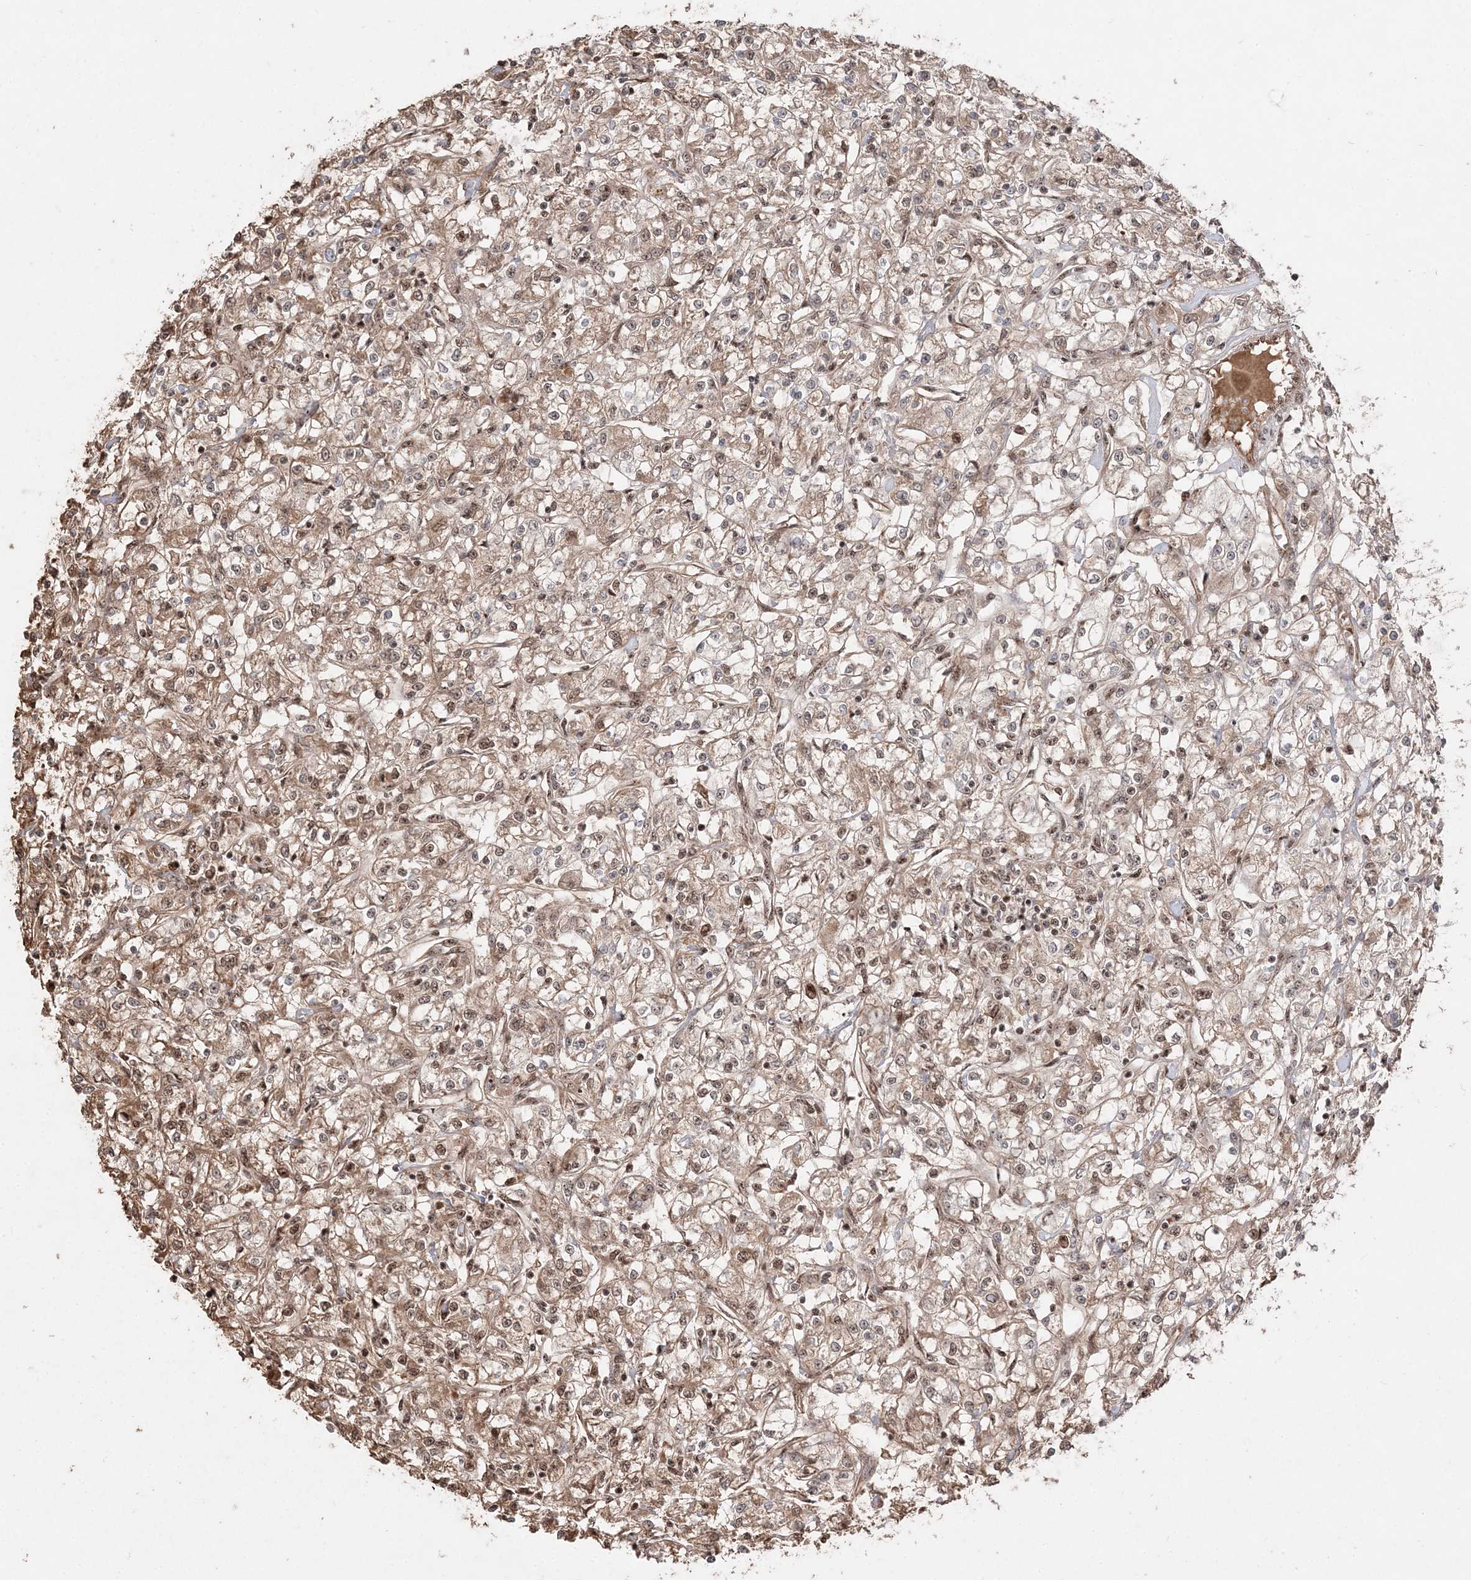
{"staining": {"intensity": "moderate", "quantity": ">75%", "location": "cytoplasmic/membranous,nuclear"}, "tissue": "renal cancer", "cell_type": "Tumor cells", "image_type": "cancer", "snomed": [{"axis": "morphology", "description": "Adenocarcinoma, NOS"}, {"axis": "topography", "description": "Kidney"}], "caption": "A medium amount of moderate cytoplasmic/membranous and nuclear staining is identified in about >75% of tumor cells in renal cancer tissue. (DAB = brown stain, brightfield microscopy at high magnification).", "gene": "RBM17", "patient": {"sex": "female", "age": 59}}